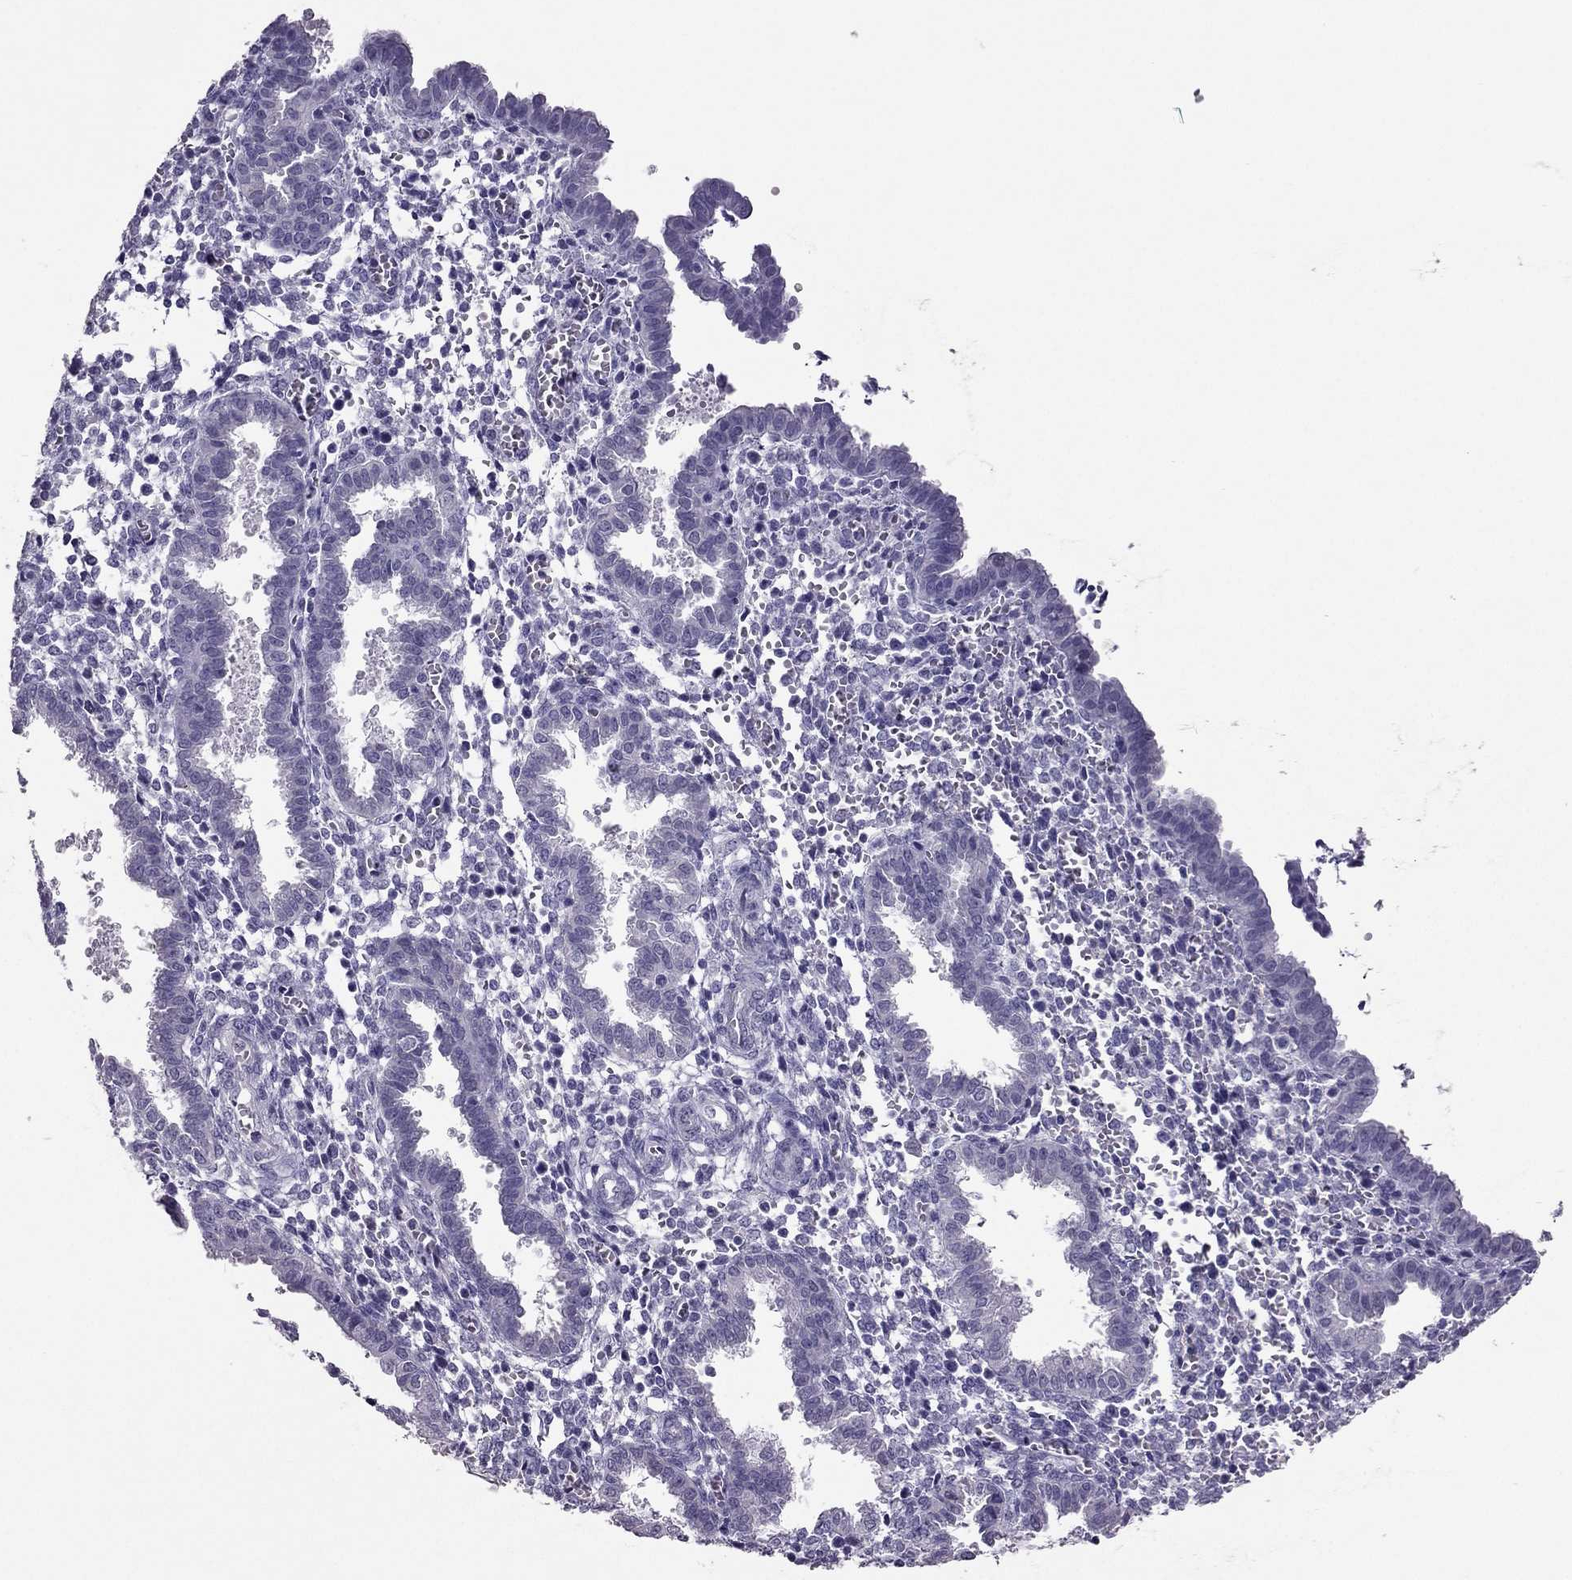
{"staining": {"intensity": "negative", "quantity": "none", "location": "none"}, "tissue": "endometrium", "cell_type": "Cells in endometrial stroma", "image_type": "normal", "snomed": [{"axis": "morphology", "description": "Normal tissue, NOS"}, {"axis": "topography", "description": "Endometrium"}], "caption": "Cells in endometrial stroma show no significant protein positivity in benign endometrium. Nuclei are stained in blue.", "gene": "RHO", "patient": {"sex": "female", "age": 37}}